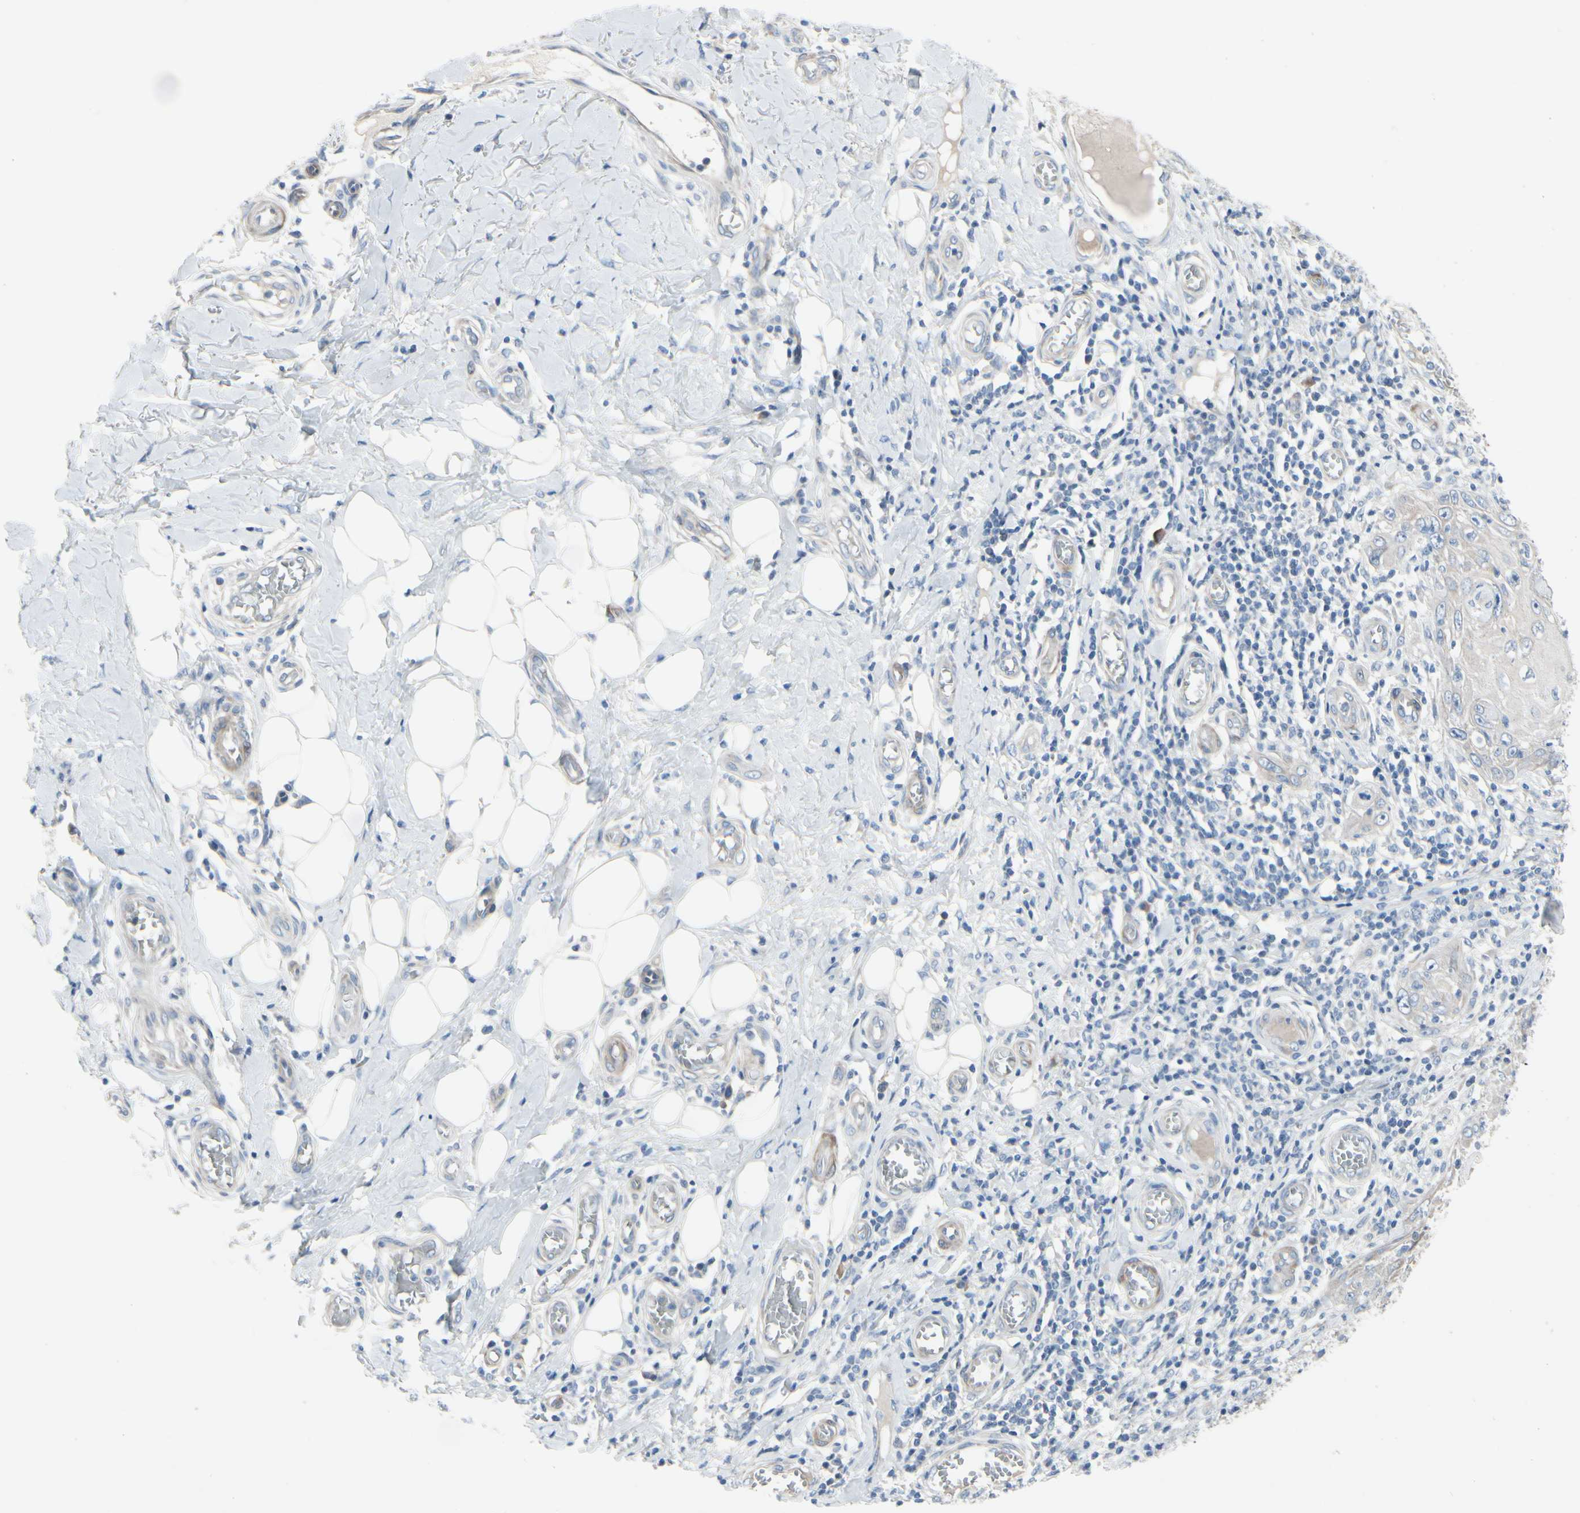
{"staining": {"intensity": "negative", "quantity": "none", "location": "none"}, "tissue": "skin cancer", "cell_type": "Tumor cells", "image_type": "cancer", "snomed": [{"axis": "morphology", "description": "Squamous cell carcinoma, NOS"}, {"axis": "topography", "description": "Skin"}], "caption": "DAB (3,3'-diaminobenzidine) immunohistochemical staining of human skin squamous cell carcinoma shows no significant positivity in tumor cells. (DAB (3,3'-diaminobenzidine) IHC with hematoxylin counter stain).", "gene": "MAP2", "patient": {"sex": "female", "age": 73}}